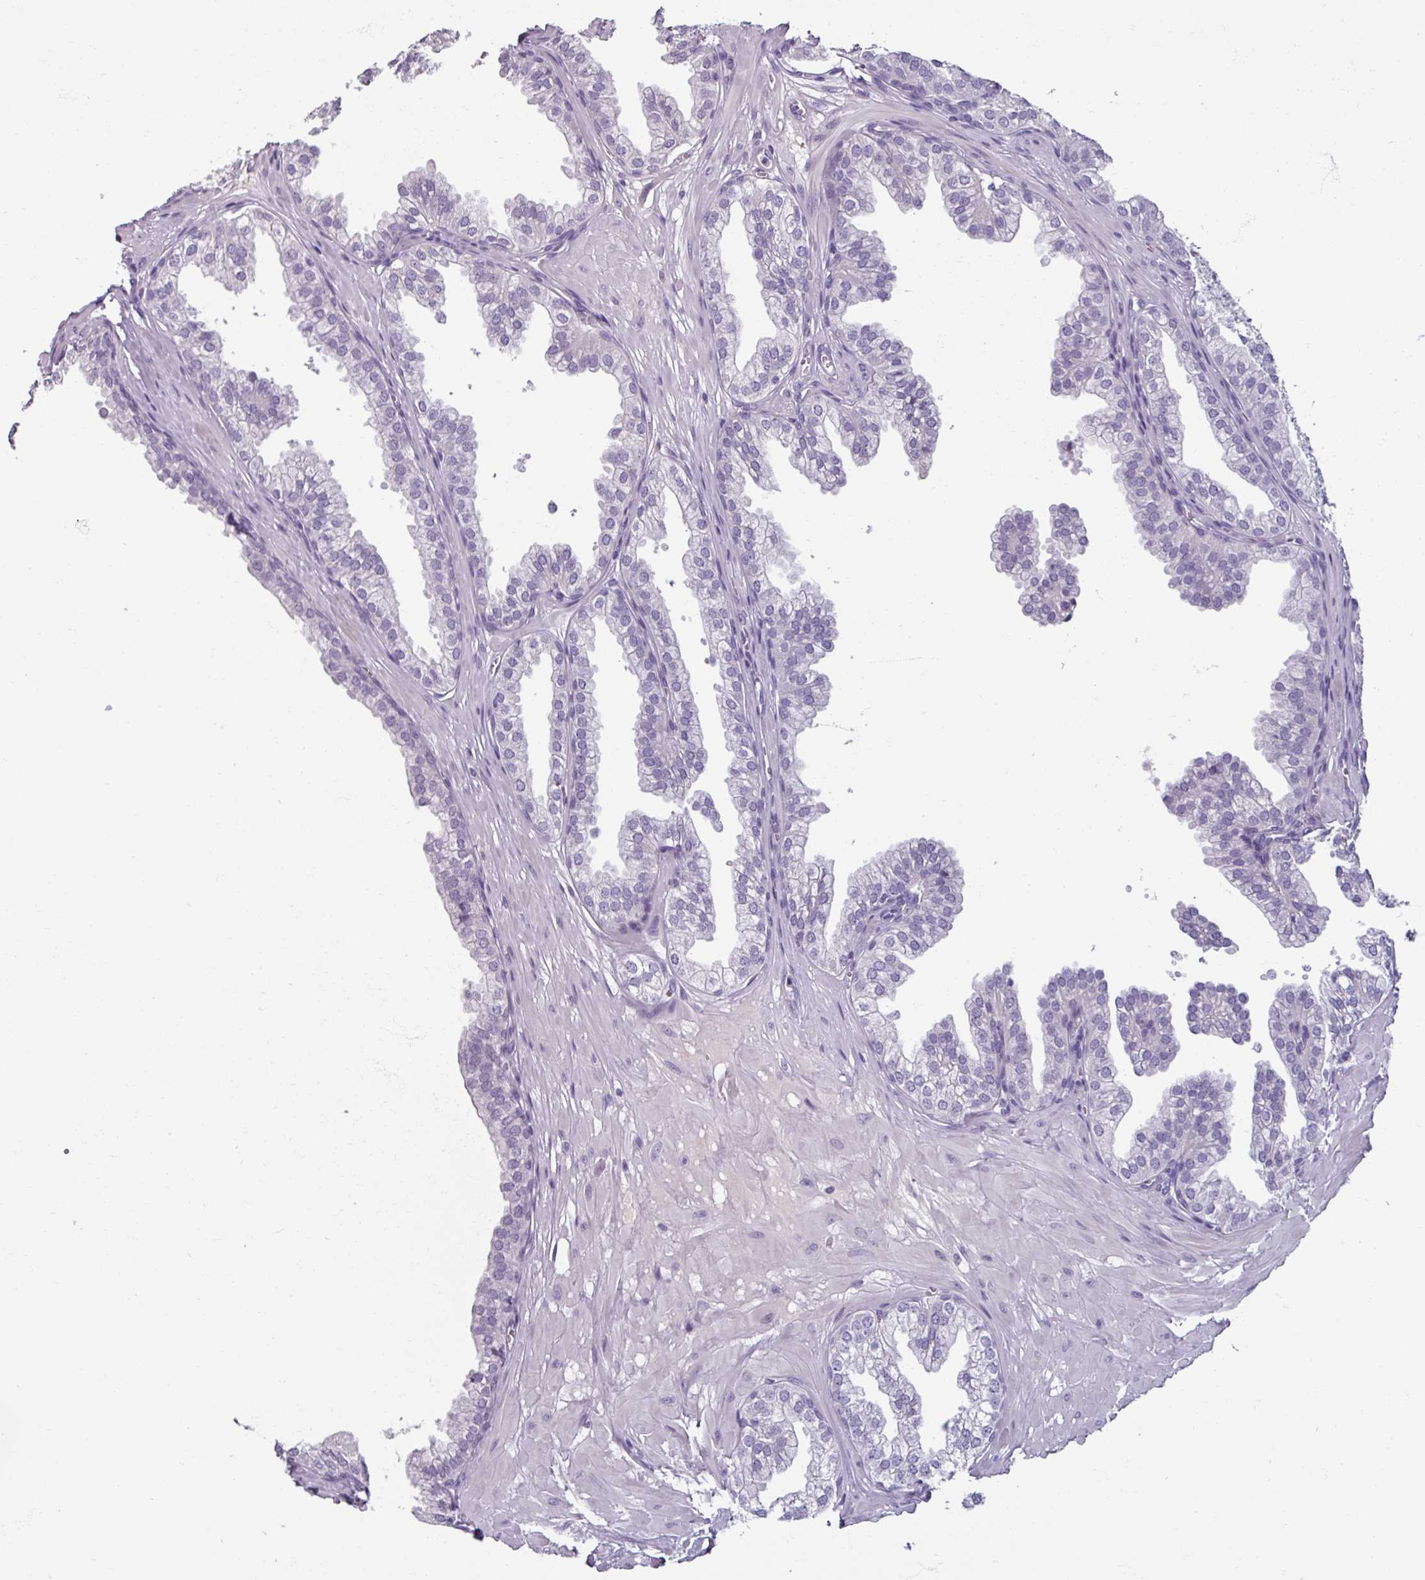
{"staining": {"intensity": "negative", "quantity": "none", "location": "none"}, "tissue": "prostate", "cell_type": "Glandular cells", "image_type": "normal", "snomed": [{"axis": "morphology", "description": "Normal tissue, NOS"}, {"axis": "topography", "description": "Prostate"}, {"axis": "topography", "description": "Peripheral nerve tissue"}], "caption": "A photomicrograph of human prostate is negative for staining in glandular cells. Brightfield microscopy of immunohistochemistry (IHC) stained with DAB (brown) and hematoxylin (blue), captured at high magnification.", "gene": "SMIM11", "patient": {"sex": "male", "age": 55}}